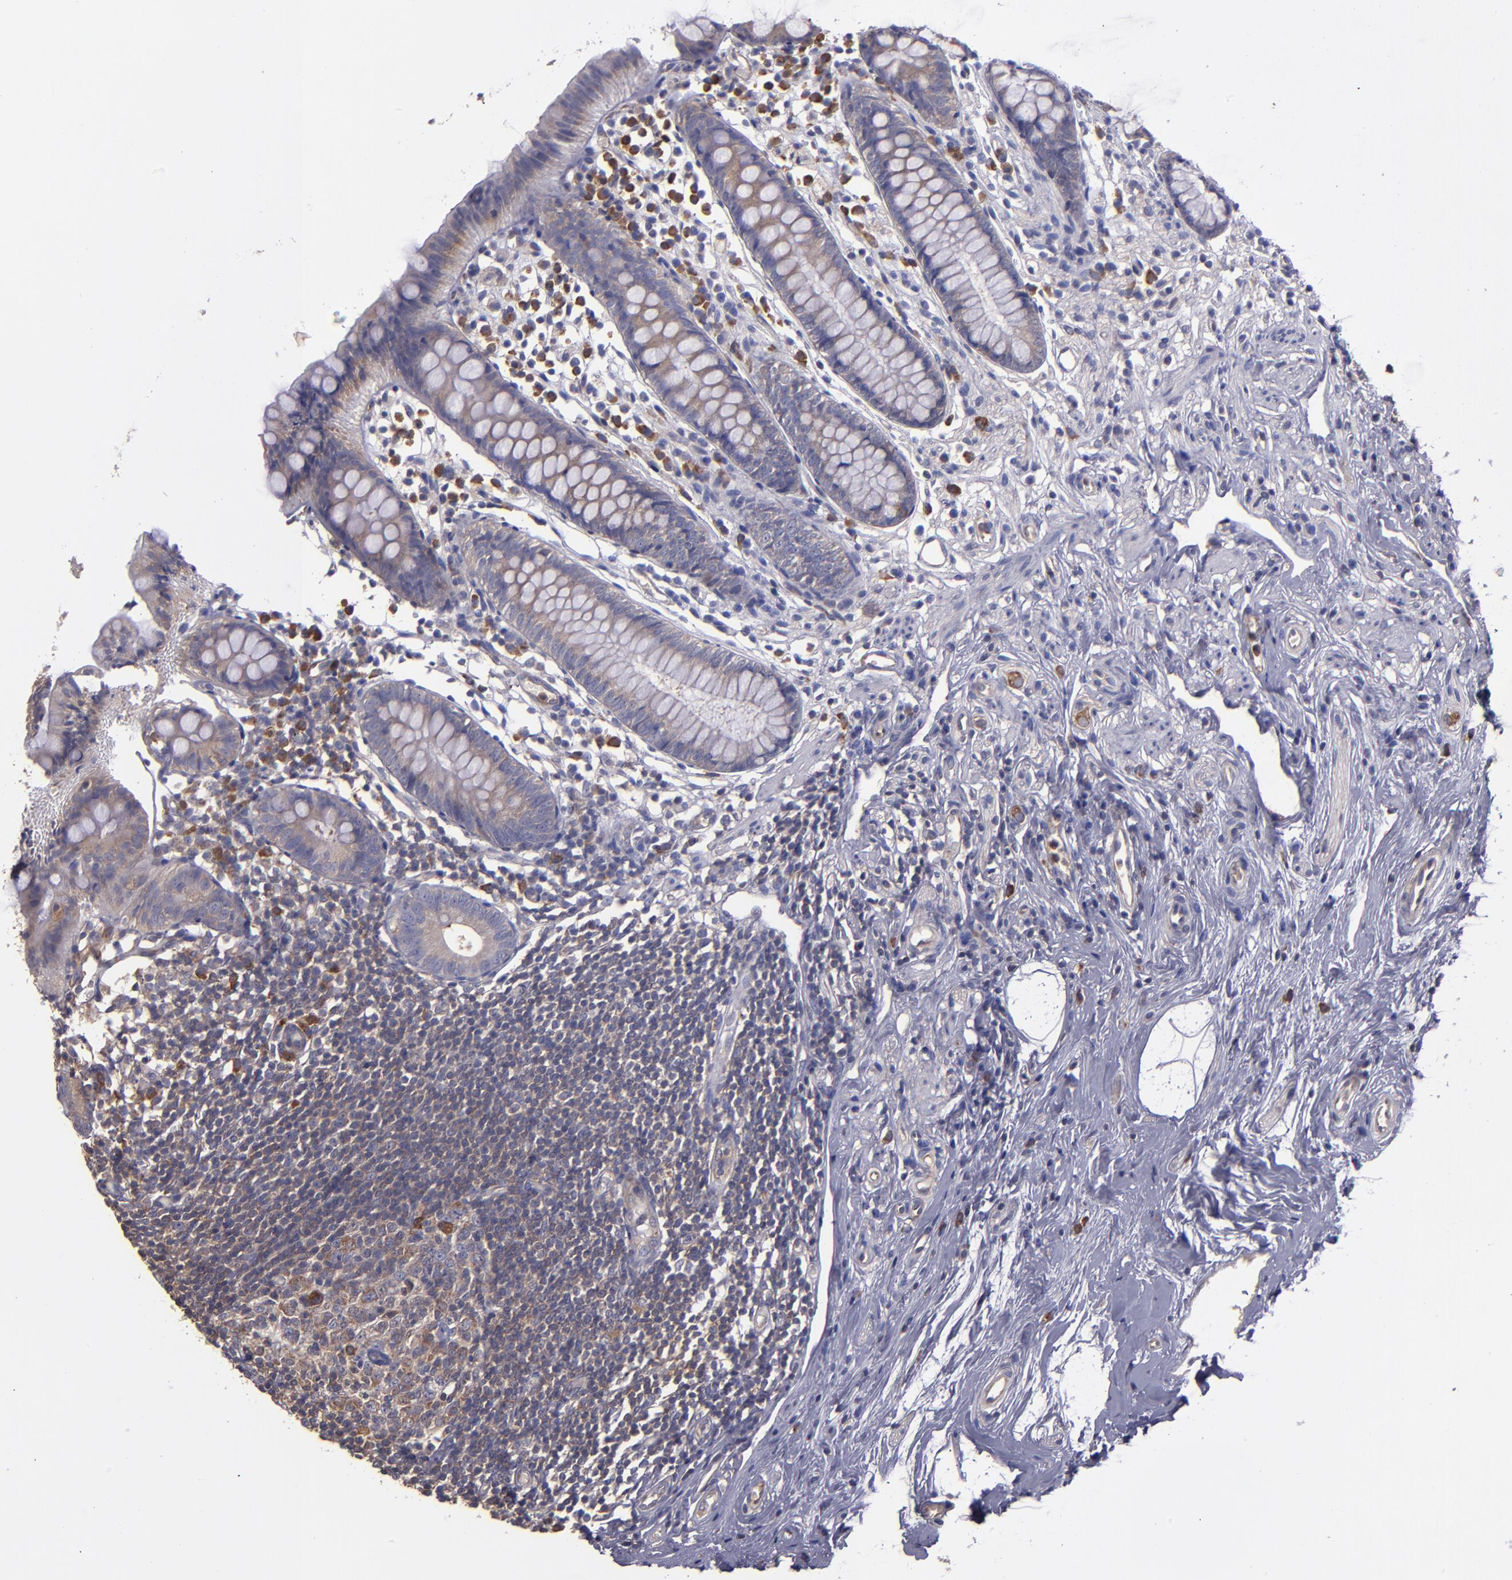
{"staining": {"intensity": "weak", "quantity": ">75%", "location": "cytoplasmic/membranous"}, "tissue": "appendix", "cell_type": "Glandular cells", "image_type": "normal", "snomed": [{"axis": "morphology", "description": "Normal tissue, NOS"}, {"axis": "topography", "description": "Appendix"}], "caption": "Immunohistochemistry (IHC) of unremarkable human appendix reveals low levels of weak cytoplasmic/membranous expression in approximately >75% of glandular cells. The staining was performed using DAB to visualize the protein expression in brown, while the nuclei were stained in blue with hematoxylin (Magnification: 20x).", "gene": "CARS1", "patient": {"sex": "male", "age": 38}}